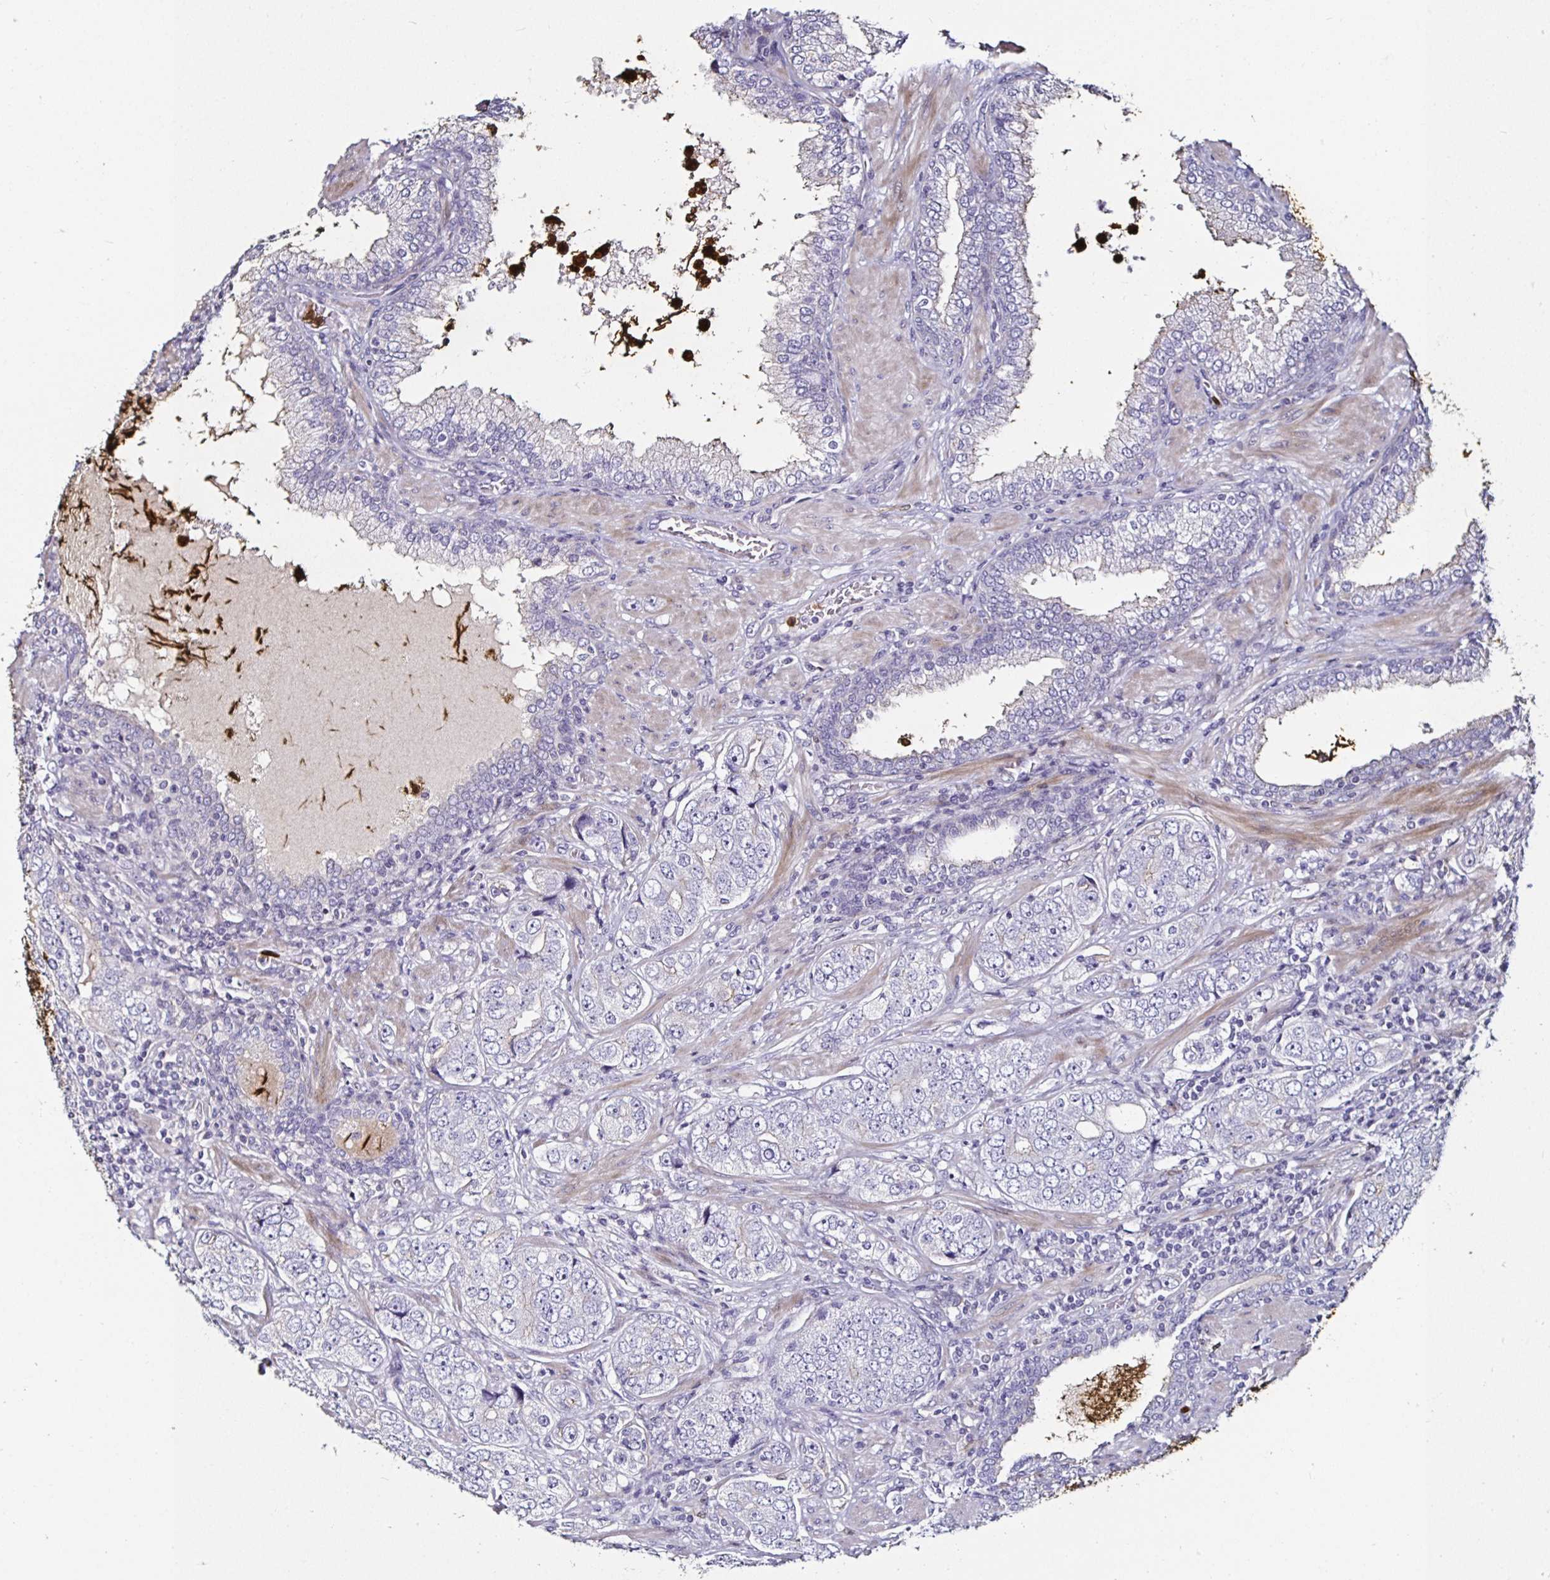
{"staining": {"intensity": "negative", "quantity": "none", "location": "none"}, "tissue": "prostate cancer", "cell_type": "Tumor cells", "image_type": "cancer", "snomed": [{"axis": "morphology", "description": "Adenocarcinoma, High grade"}, {"axis": "topography", "description": "Prostate"}], "caption": "Immunohistochemistry (IHC) of human prostate high-grade adenocarcinoma exhibits no expression in tumor cells.", "gene": "TLR4", "patient": {"sex": "male", "age": 60}}